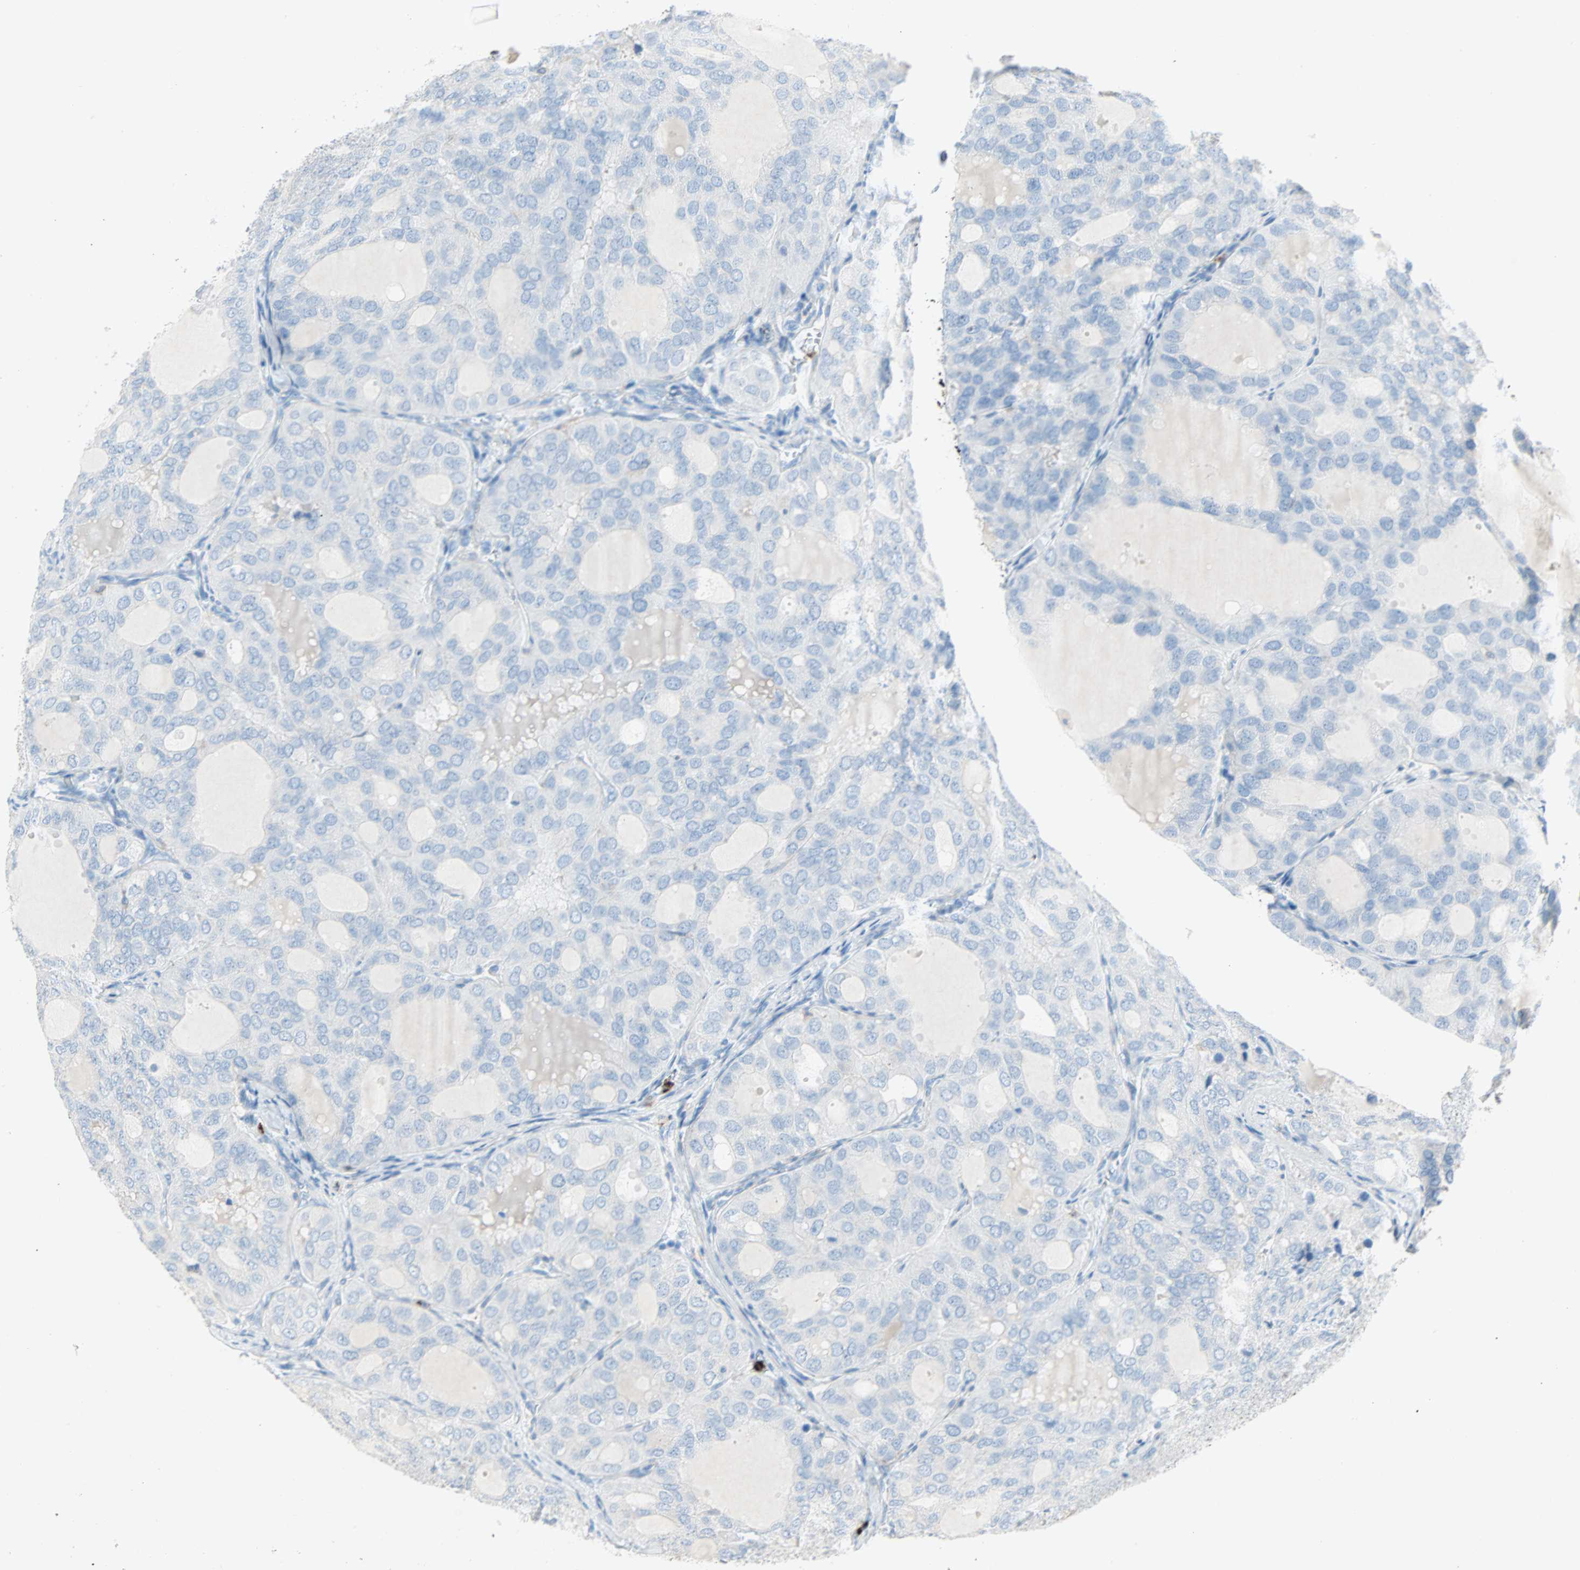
{"staining": {"intensity": "negative", "quantity": "none", "location": "none"}, "tissue": "thyroid cancer", "cell_type": "Tumor cells", "image_type": "cancer", "snomed": [{"axis": "morphology", "description": "Follicular adenoma carcinoma, NOS"}, {"axis": "topography", "description": "Thyroid gland"}], "caption": "The immunohistochemistry image has no significant expression in tumor cells of thyroid cancer tissue. (DAB IHC visualized using brightfield microscopy, high magnification).", "gene": "CLEC4A", "patient": {"sex": "male", "age": 75}}